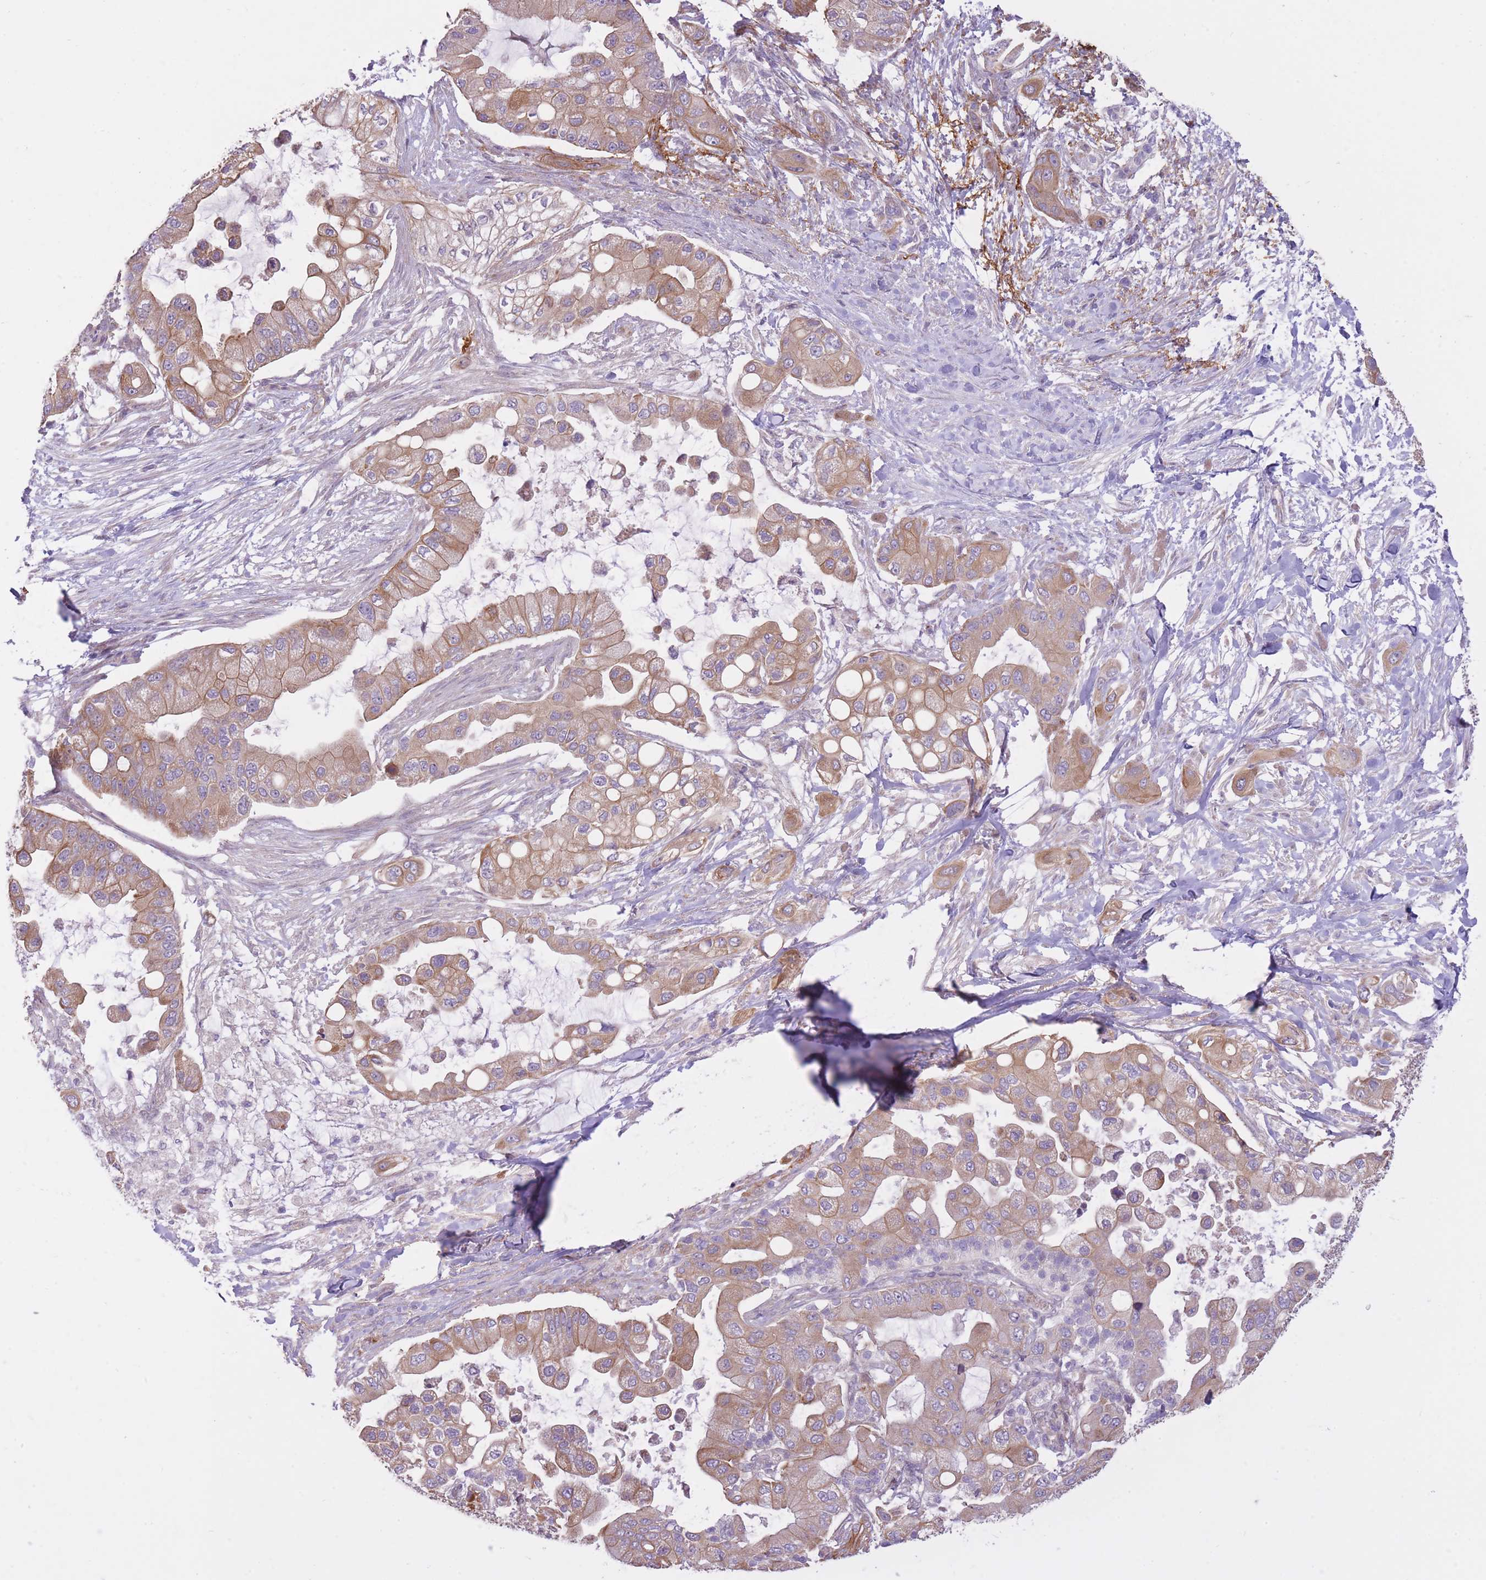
{"staining": {"intensity": "moderate", "quantity": ">75%", "location": "cytoplasmic/membranous"}, "tissue": "pancreatic cancer", "cell_type": "Tumor cells", "image_type": "cancer", "snomed": [{"axis": "morphology", "description": "Adenocarcinoma, NOS"}, {"axis": "topography", "description": "Pancreas"}], "caption": "Immunohistochemical staining of pancreatic cancer shows medium levels of moderate cytoplasmic/membranous protein expression in approximately >75% of tumor cells. (brown staining indicates protein expression, while blue staining denotes nuclei).", "gene": "REV1", "patient": {"sex": "male", "age": 57}}